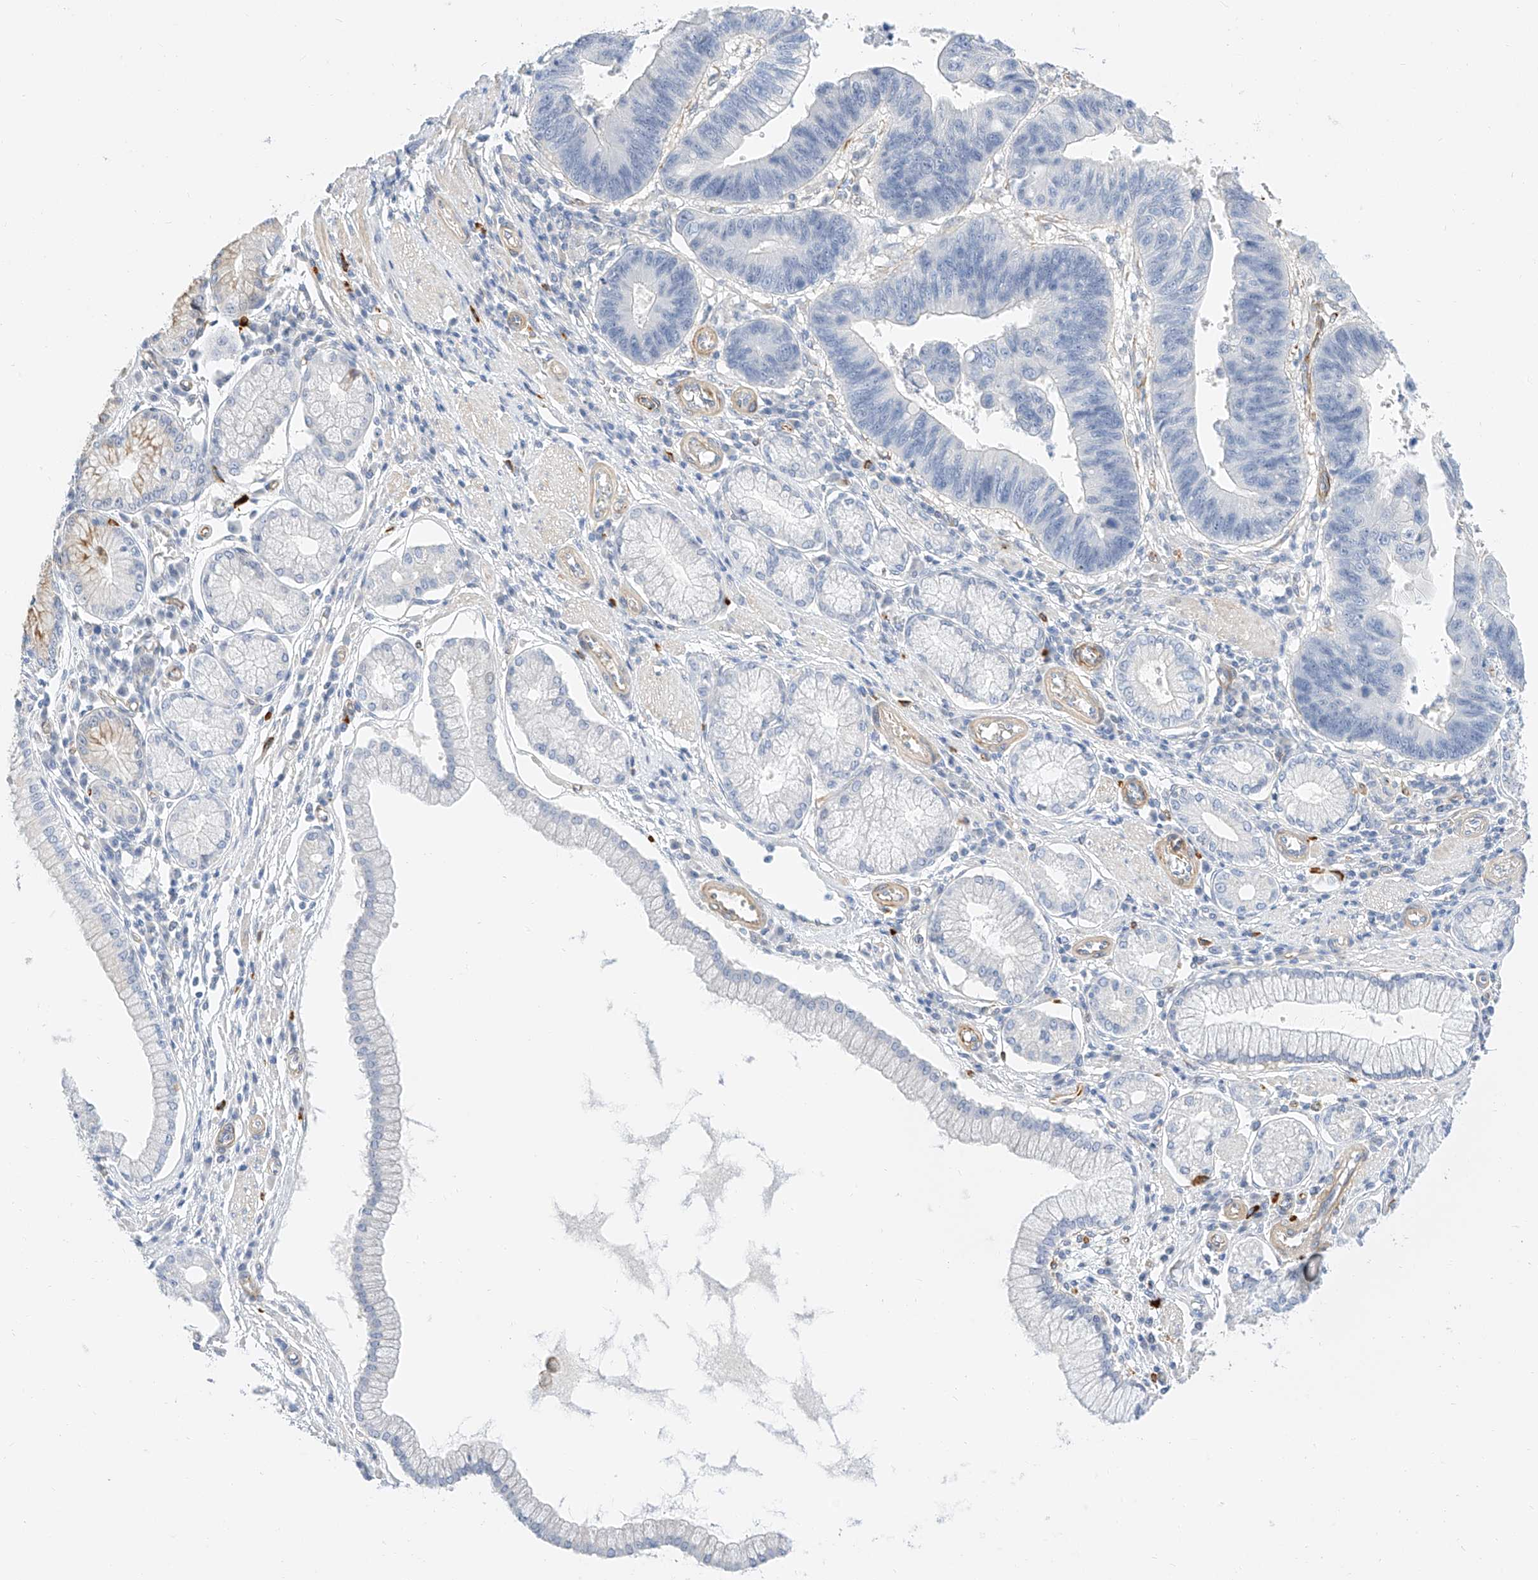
{"staining": {"intensity": "negative", "quantity": "none", "location": "none"}, "tissue": "stomach cancer", "cell_type": "Tumor cells", "image_type": "cancer", "snomed": [{"axis": "morphology", "description": "Adenocarcinoma, NOS"}, {"axis": "topography", "description": "Stomach"}], "caption": "The IHC photomicrograph has no significant staining in tumor cells of stomach cancer (adenocarcinoma) tissue. (DAB immunohistochemistry (IHC), high magnification).", "gene": "CDCP2", "patient": {"sex": "male", "age": 59}}